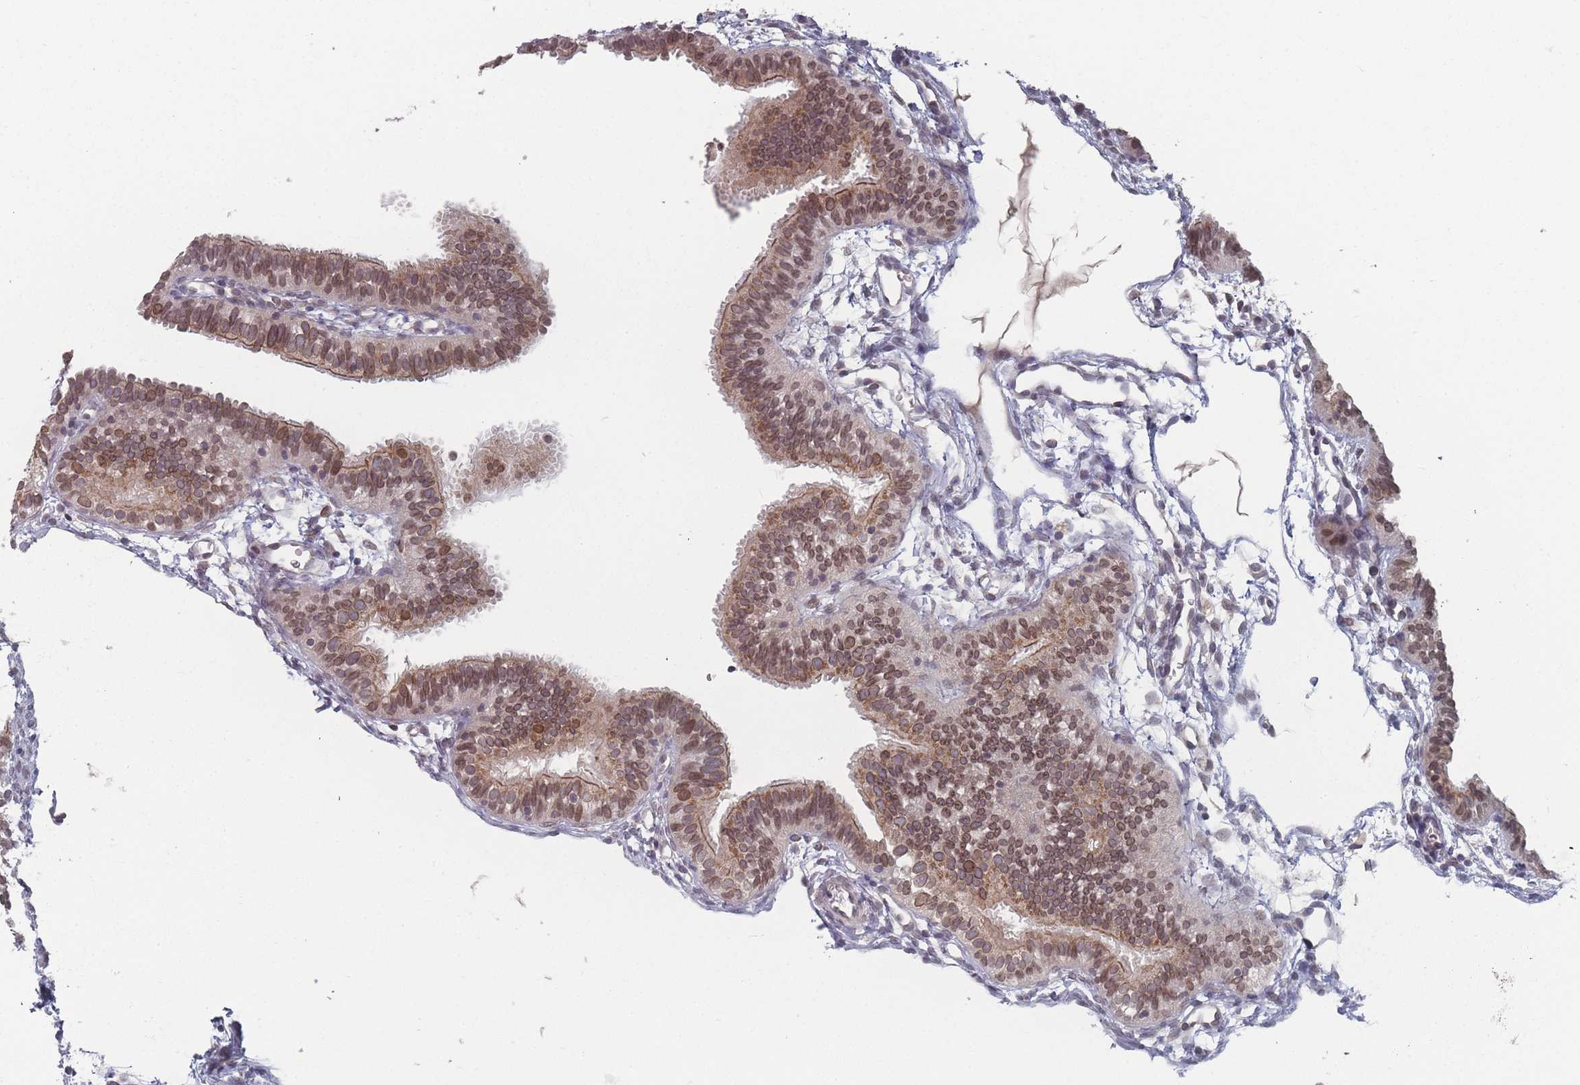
{"staining": {"intensity": "moderate", "quantity": ">75%", "location": "cytoplasmic/membranous,nuclear"}, "tissue": "fallopian tube", "cell_type": "Glandular cells", "image_type": "normal", "snomed": [{"axis": "morphology", "description": "Normal tissue, NOS"}, {"axis": "topography", "description": "Fallopian tube"}], "caption": "Benign fallopian tube was stained to show a protein in brown. There is medium levels of moderate cytoplasmic/membranous,nuclear expression in about >75% of glandular cells. (Brightfield microscopy of DAB IHC at high magnification).", "gene": "TBC1D25", "patient": {"sex": "female", "age": 35}}